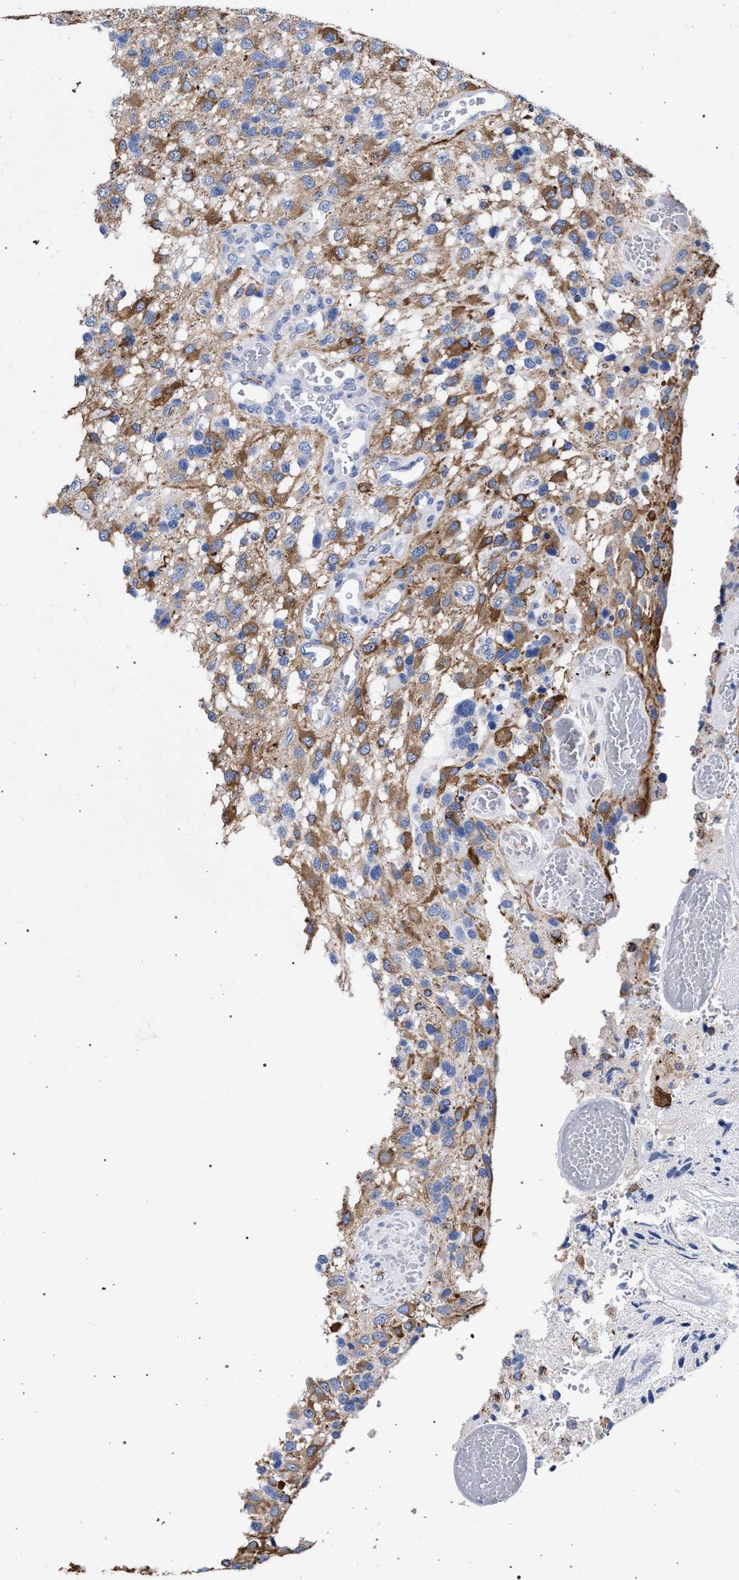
{"staining": {"intensity": "moderate", "quantity": ">75%", "location": "cytoplasmic/membranous"}, "tissue": "glioma", "cell_type": "Tumor cells", "image_type": "cancer", "snomed": [{"axis": "morphology", "description": "Glioma, malignant, High grade"}, {"axis": "topography", "description": "Brain"}], "caption": "Protein staining by IHC displays moderate cytoplasmic/membranous expression in about >75% of tumor cells in glioma.", "gene": "ACADS", "patient": {"sex": "female", "age": 58}}